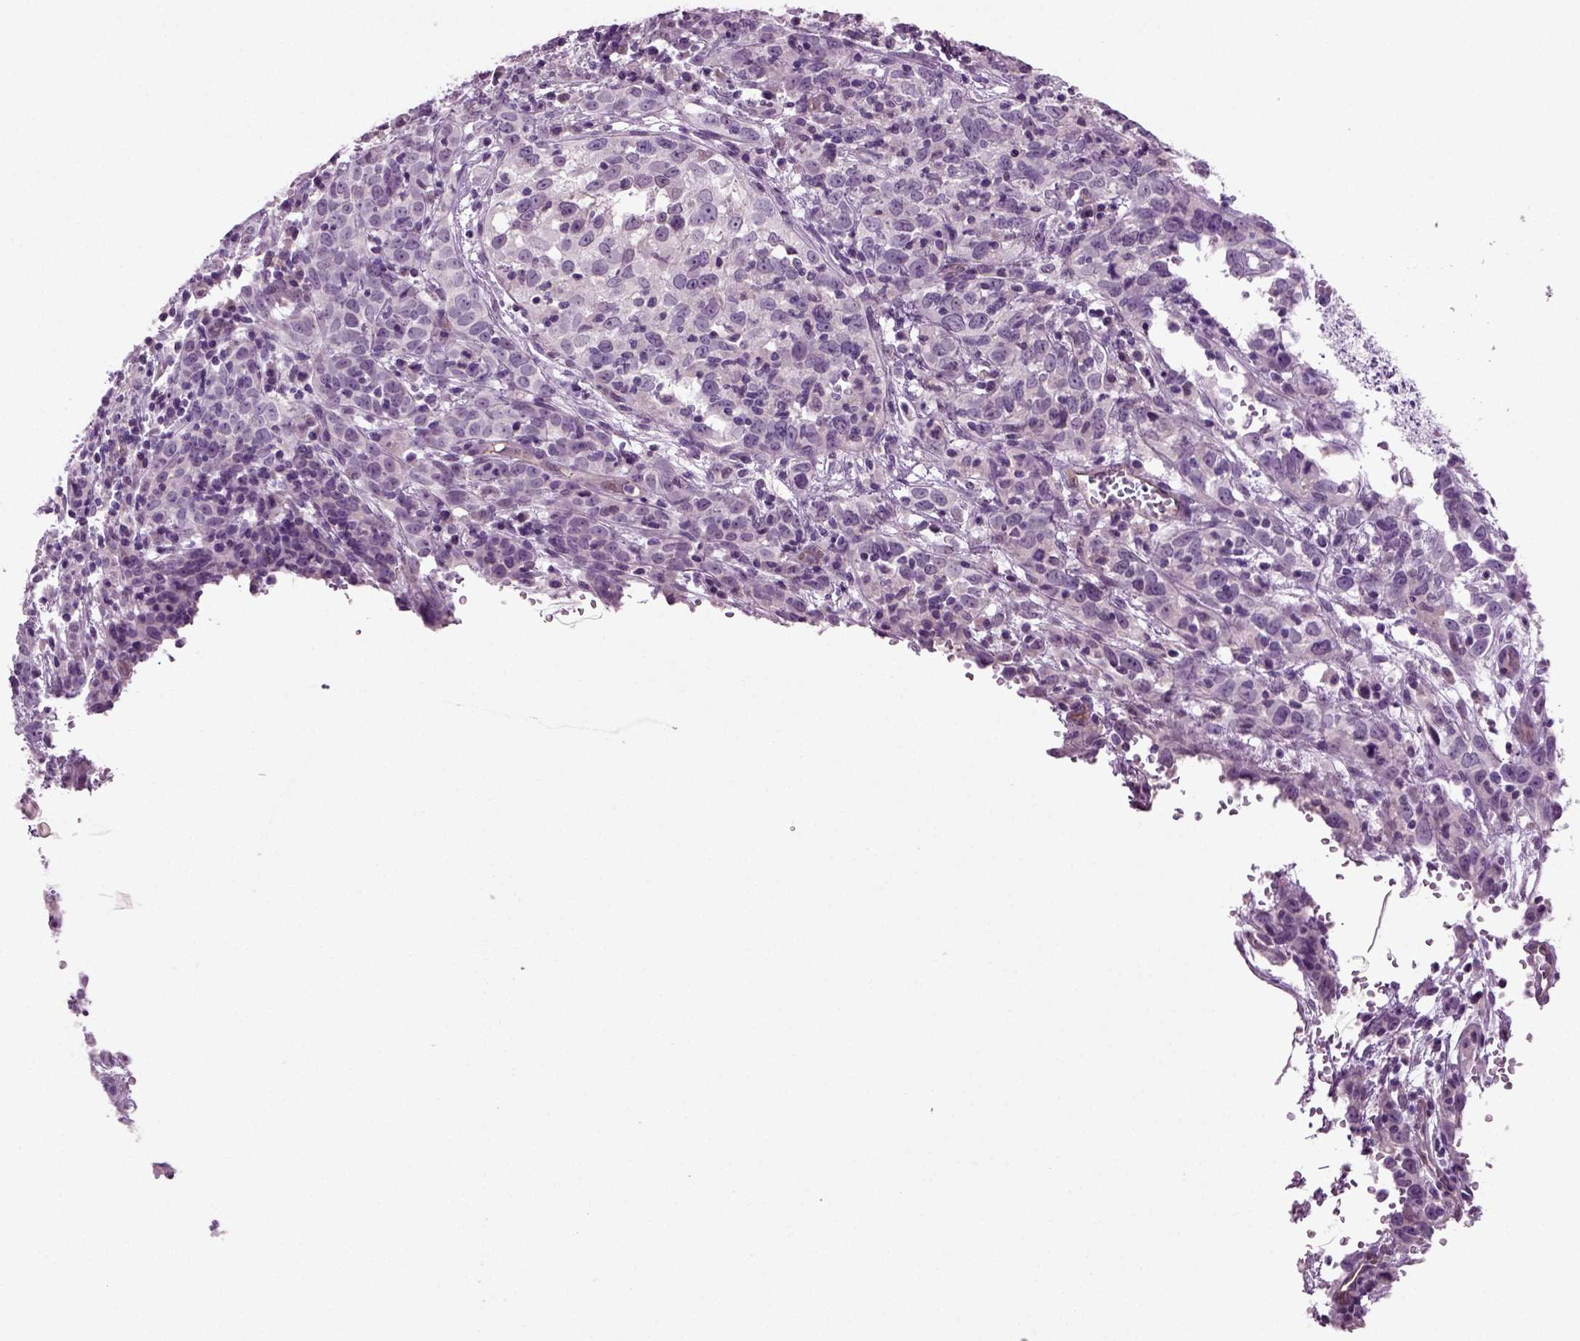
{"staining": {"intensity": "negative", "quantity": "none", "location": "none"}, "tissue": "cervical cancer", "cell_type": "Tumor cells", "image_type": "cancer", "snomed": [{"axis": "morphology", "description": "Adenocarcinoma, NOS"}, {"axis": "topography", "description": "Cervix"}], "caption": "DAB immunohistochemical staining of adenocarcinoma (cervical) reveals no significant staining in tumor cells. The staining was performed using DAB to visualize the protein expression in brown, while the nuclei were stained in blue with hematoxylin (Magnification: 20x).", "gene": "COL9A2", "patient": {"sex": "female", "age": 40}}